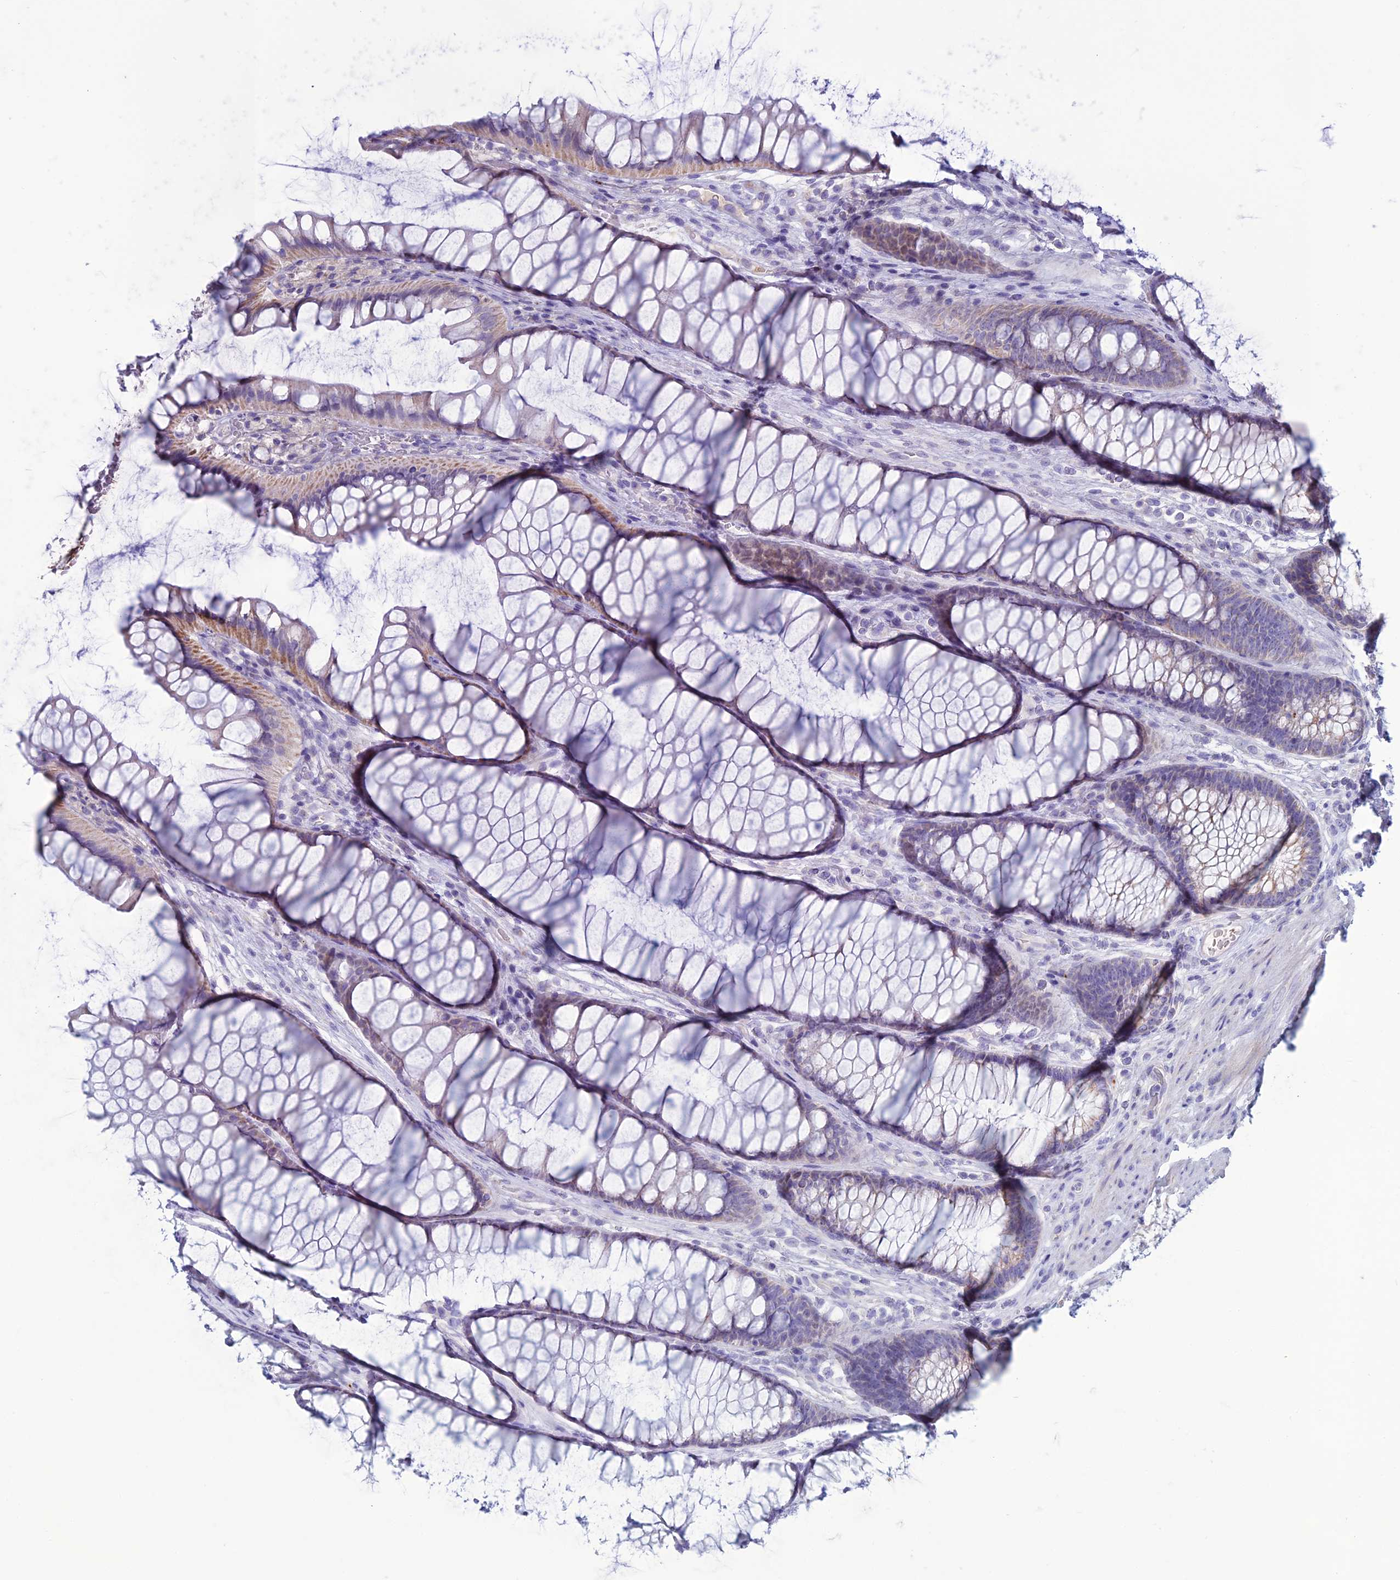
{"staining": {"intensity": "negative", "quantity": "none", "location": "none"}, "tissue": "colon", "cell_type": "Endothelial cells", "image_type": "normal", "snomed": [{"axis": "morphology", "description": "Normal tissue, NOS"}, {"axis": "topography", "description": "Colon"}], "caption": "Endothelial cells show no significant protein positivity in benign colon. The staining is performed using DAB brown chromogen with nuclei counter-stained in using hematoxylin.", "gene": "C21orf140", "patient": {"sex": "female", "age": 82}}